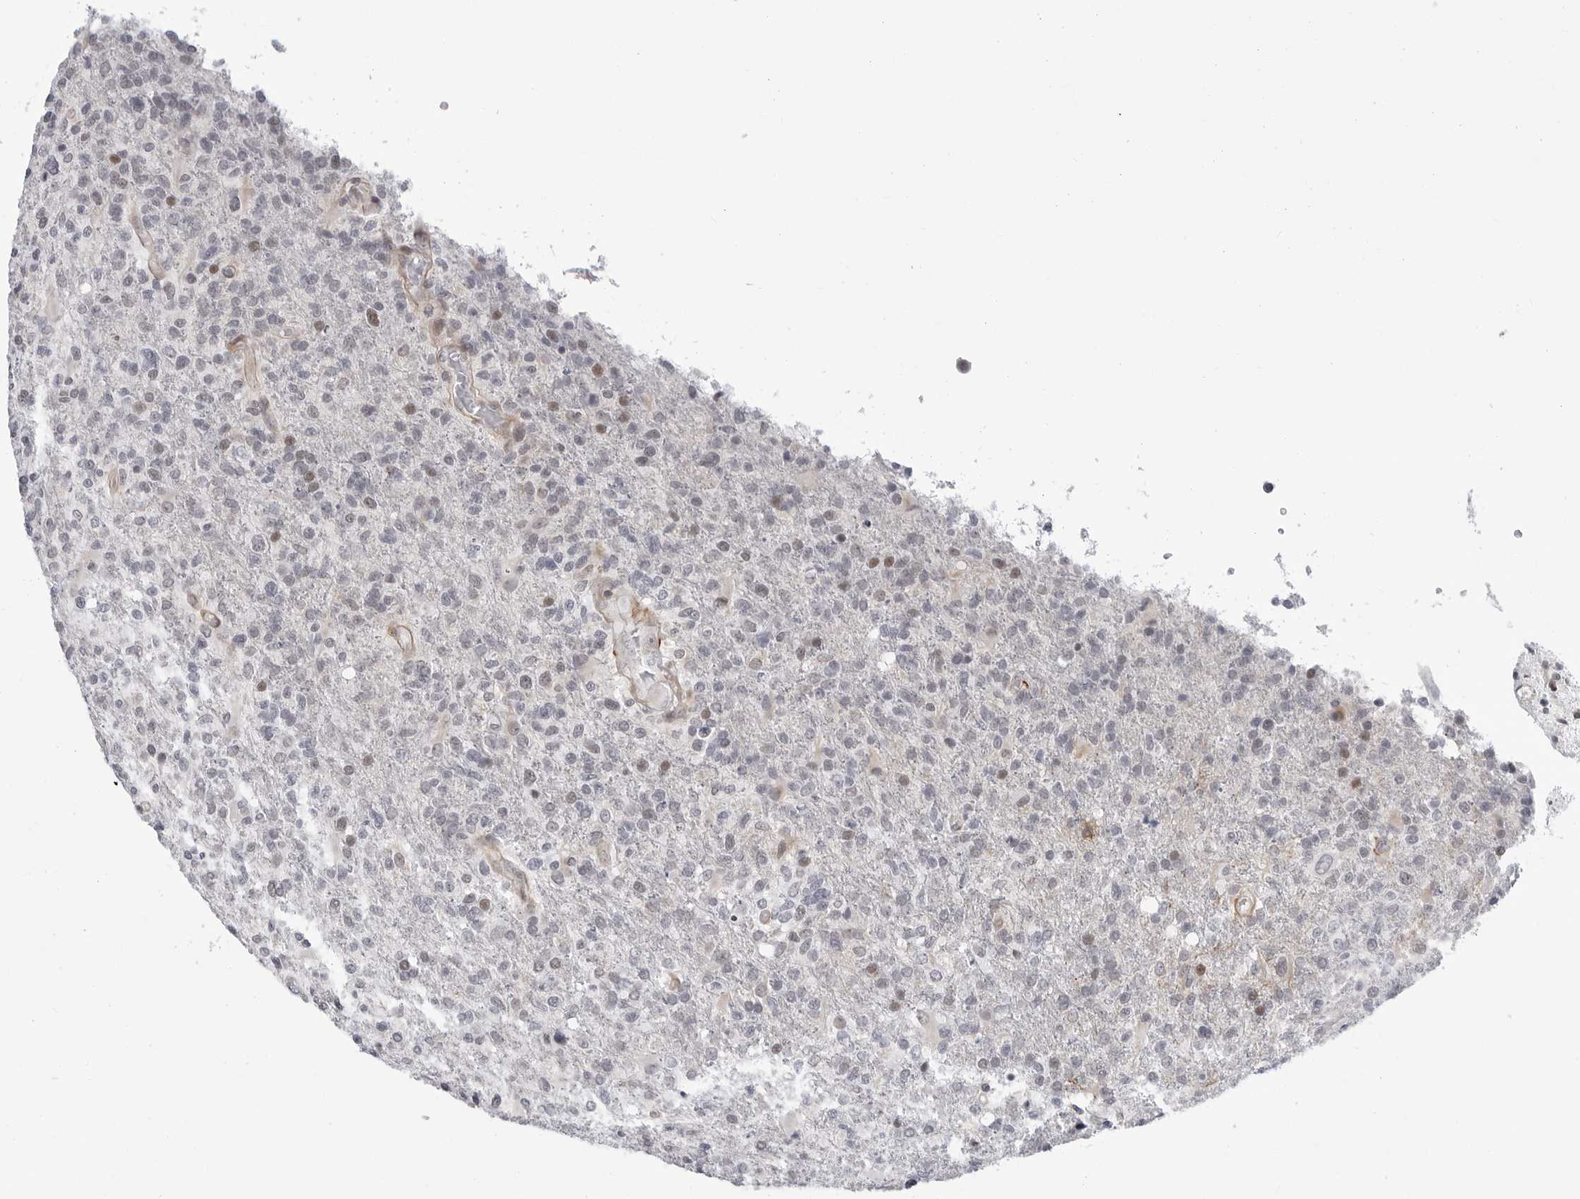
{"staining": {"intensity": "negative", "quantity": "none", "location": "none"}, "tissue": "glioma", "cell_type": "Tumor cells", "image_type": "cancer", "snomed": [{"axis": "morphology", "description": "Glioma, malignant, High grade"}, {"axis": "topography", "description": "Brain"}], "caption": "Human malignant high-grade glioma stained for a protein using IHC reveals no positivity in tumor cells.", "gene": "FAM135B", "patient": {"sex": "male", "age": 72}}